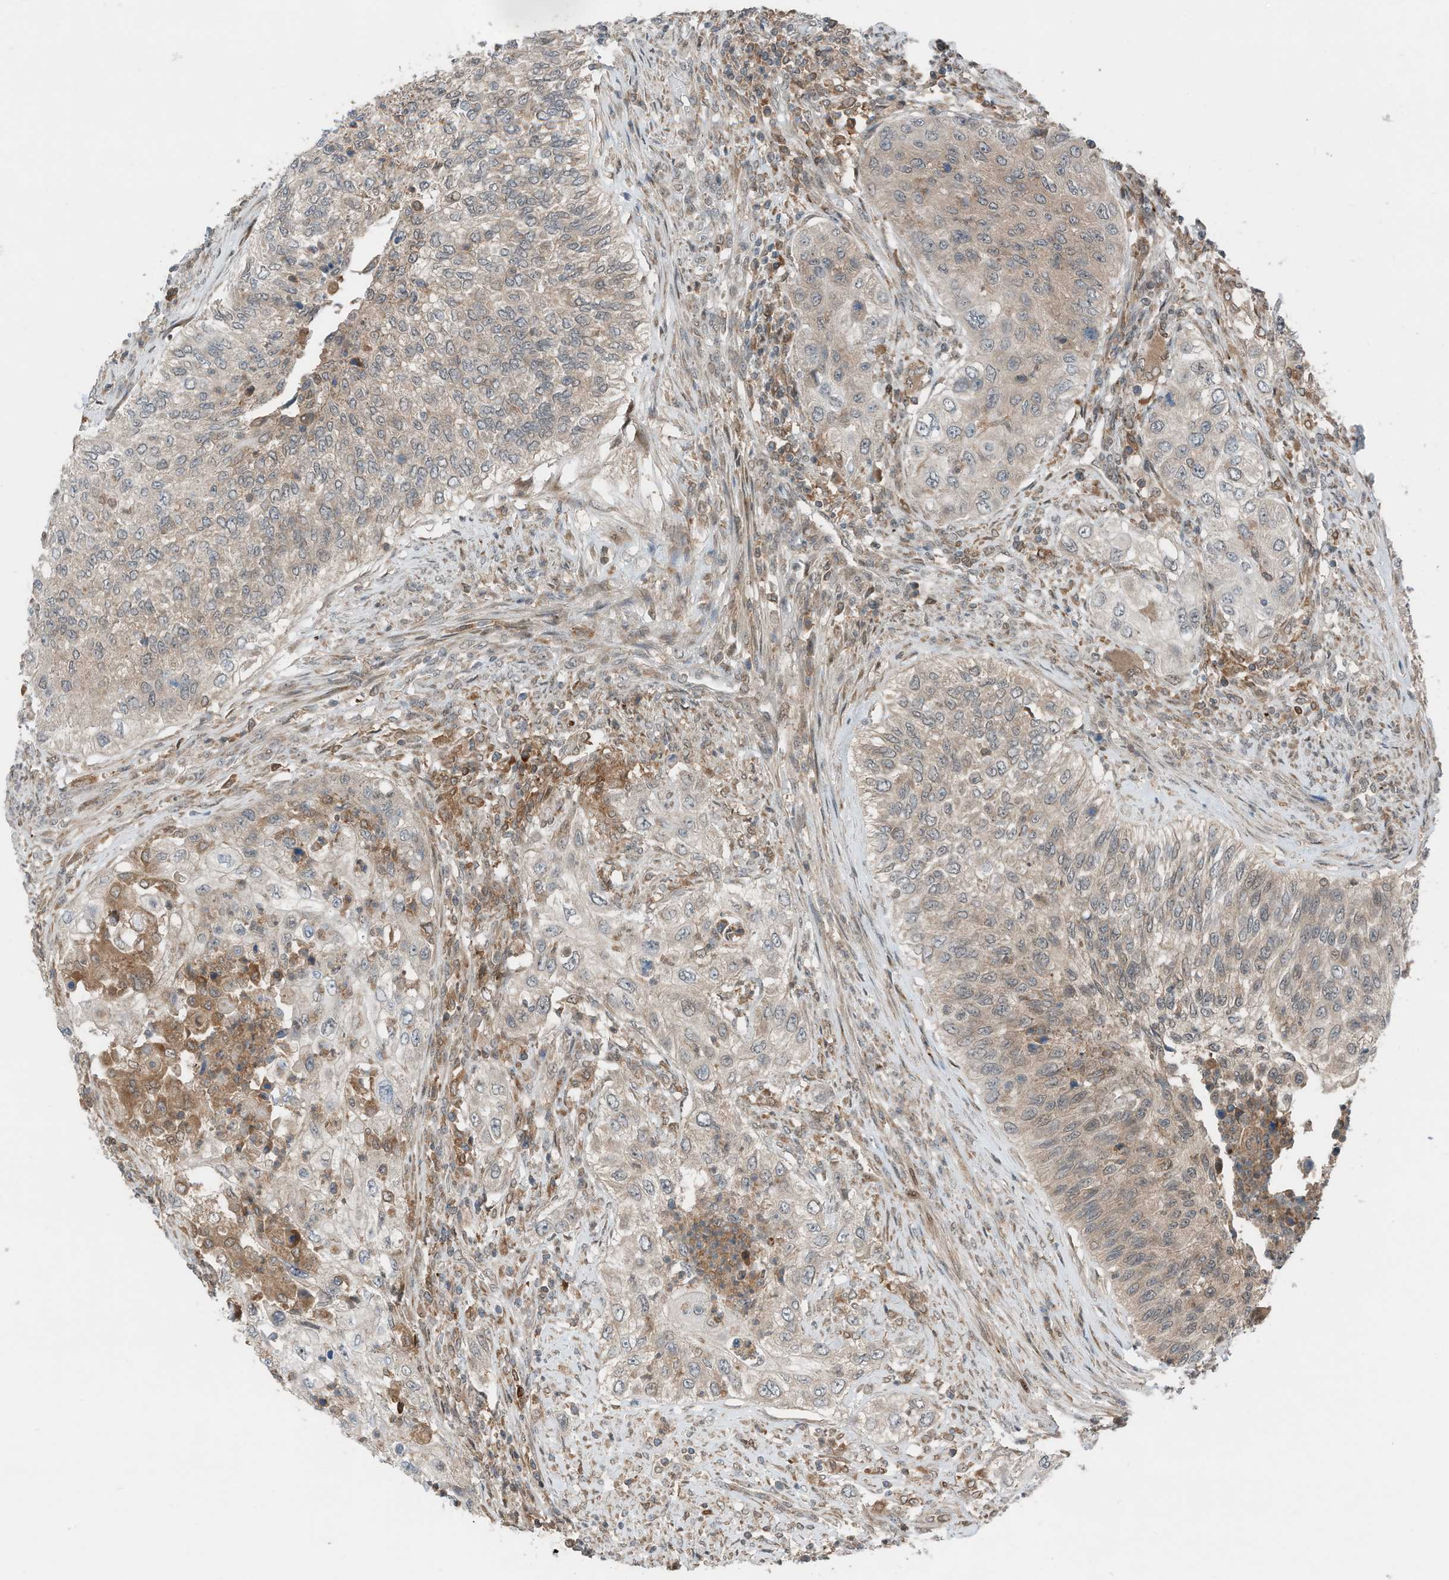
{"staining": {"intensity": "weak", "quantity": "25%-75%", "location": "cytoplasmic/membranous"}, "tissue": "urothelial cancer", "cell_type": "Tumor cells", "image_type": "cancer", "snomed": [{"axis": "morphology", "description": "Urothelial carcinoma, High grade"}, {"axis": "topography", "description": "Urinary bladder"}], "caption": "Human urothelial carcinoma (high-grade) stained with a protein marker displays weak staining in tumor cells.", "gene": "RMND1", "patient": {"sex": "female", "age": 60}}